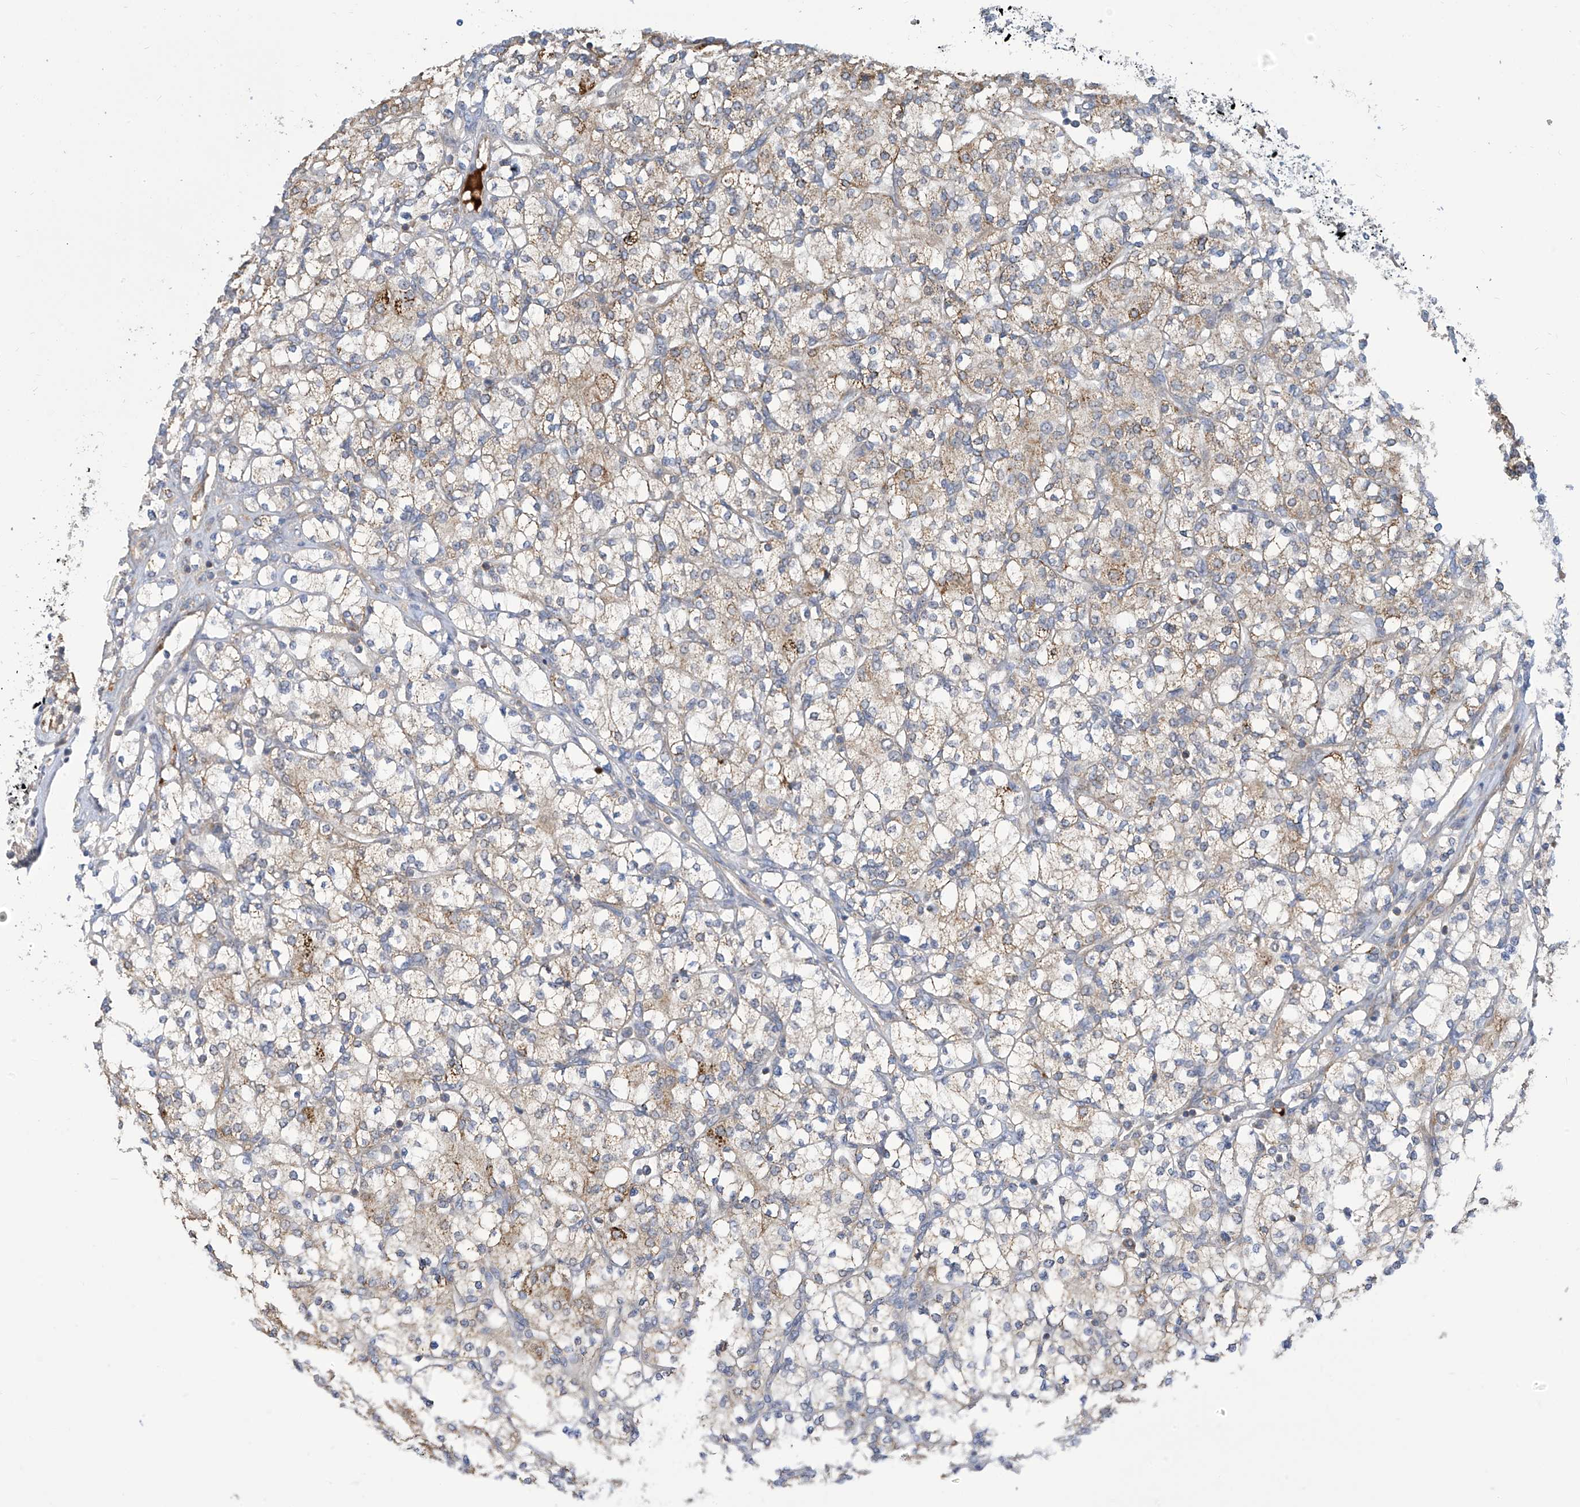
{"staining": {"intensity": "weak", "quantity": "25%-75%", "location": "cytoplasmic/membranous"}, "tissue": "renal cancer", "cell_type": "Tumor cells", "image_type": "cancer", "snomed": [{"axis": "morphology", "description": "Adenocarcinoma, NOS"}, {"axis": "topography", "description": "Kidney"}], "caption": "A high-resolution image shows IHC staining of renal cancer (adenocarcinoma), which demonstrates weak cytoplasmic/membranous positivity in approximately 25%-75% of tumor cells.", "gene": "IBA57", "patient": {"sex": "male", "age": 77}}